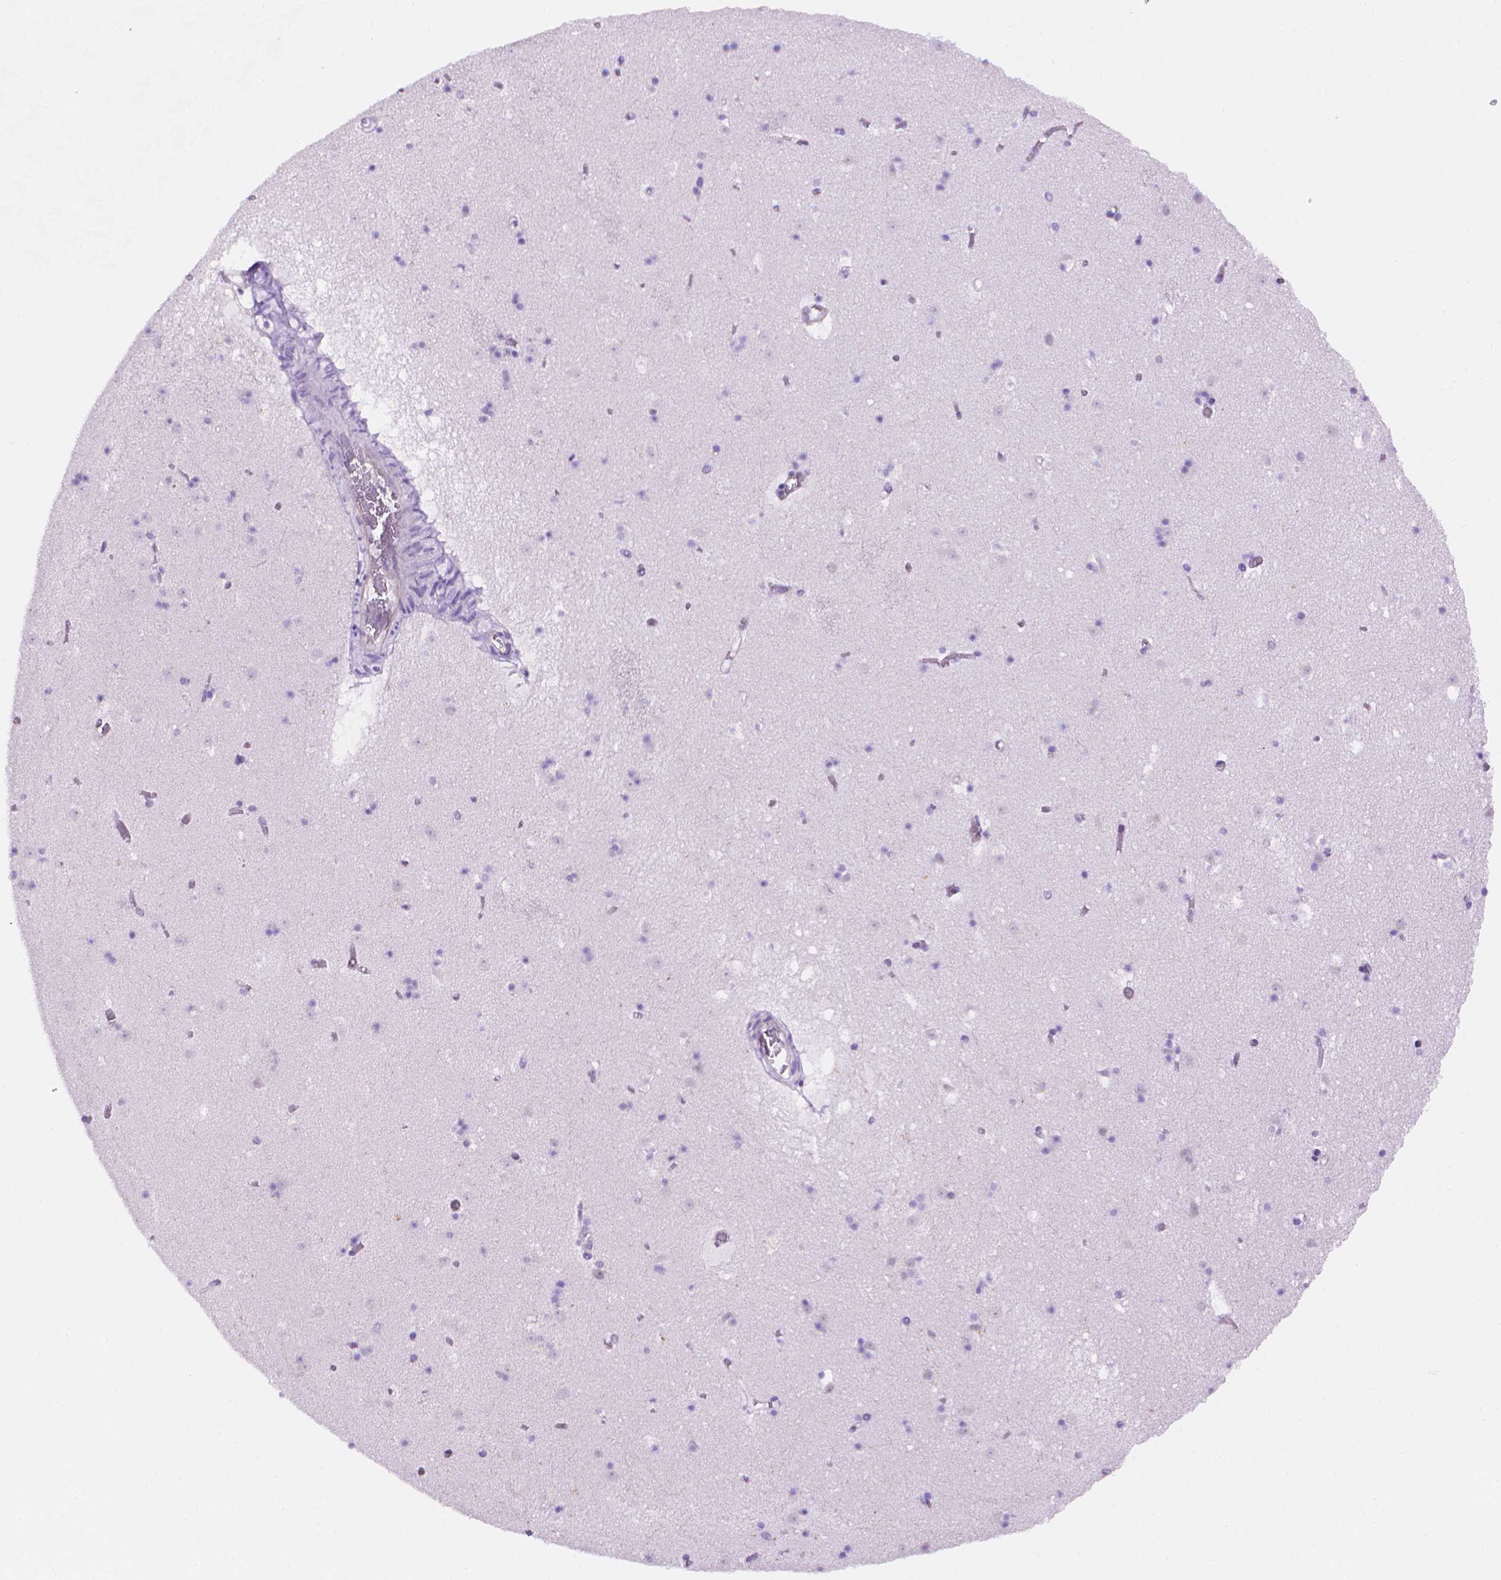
{"staining": {"intensity": "negative", "quantity": "none", "location": "none"}, "tissue": "caudate", "cell_type": "Glial cells", "image_type": "normal", "snomed": [{"axis": "morphology", "description": "Normal tissue, NOS"}, {"axis": "topography", "description": "Lateral ventricle wall"}], "caption": "Immunohistochemical staining of unremarkable human caudate exhibits no significant positivity in glial cells.", "gene": "TMEM184A", "patient": {"sex": "female", "age": 42}}